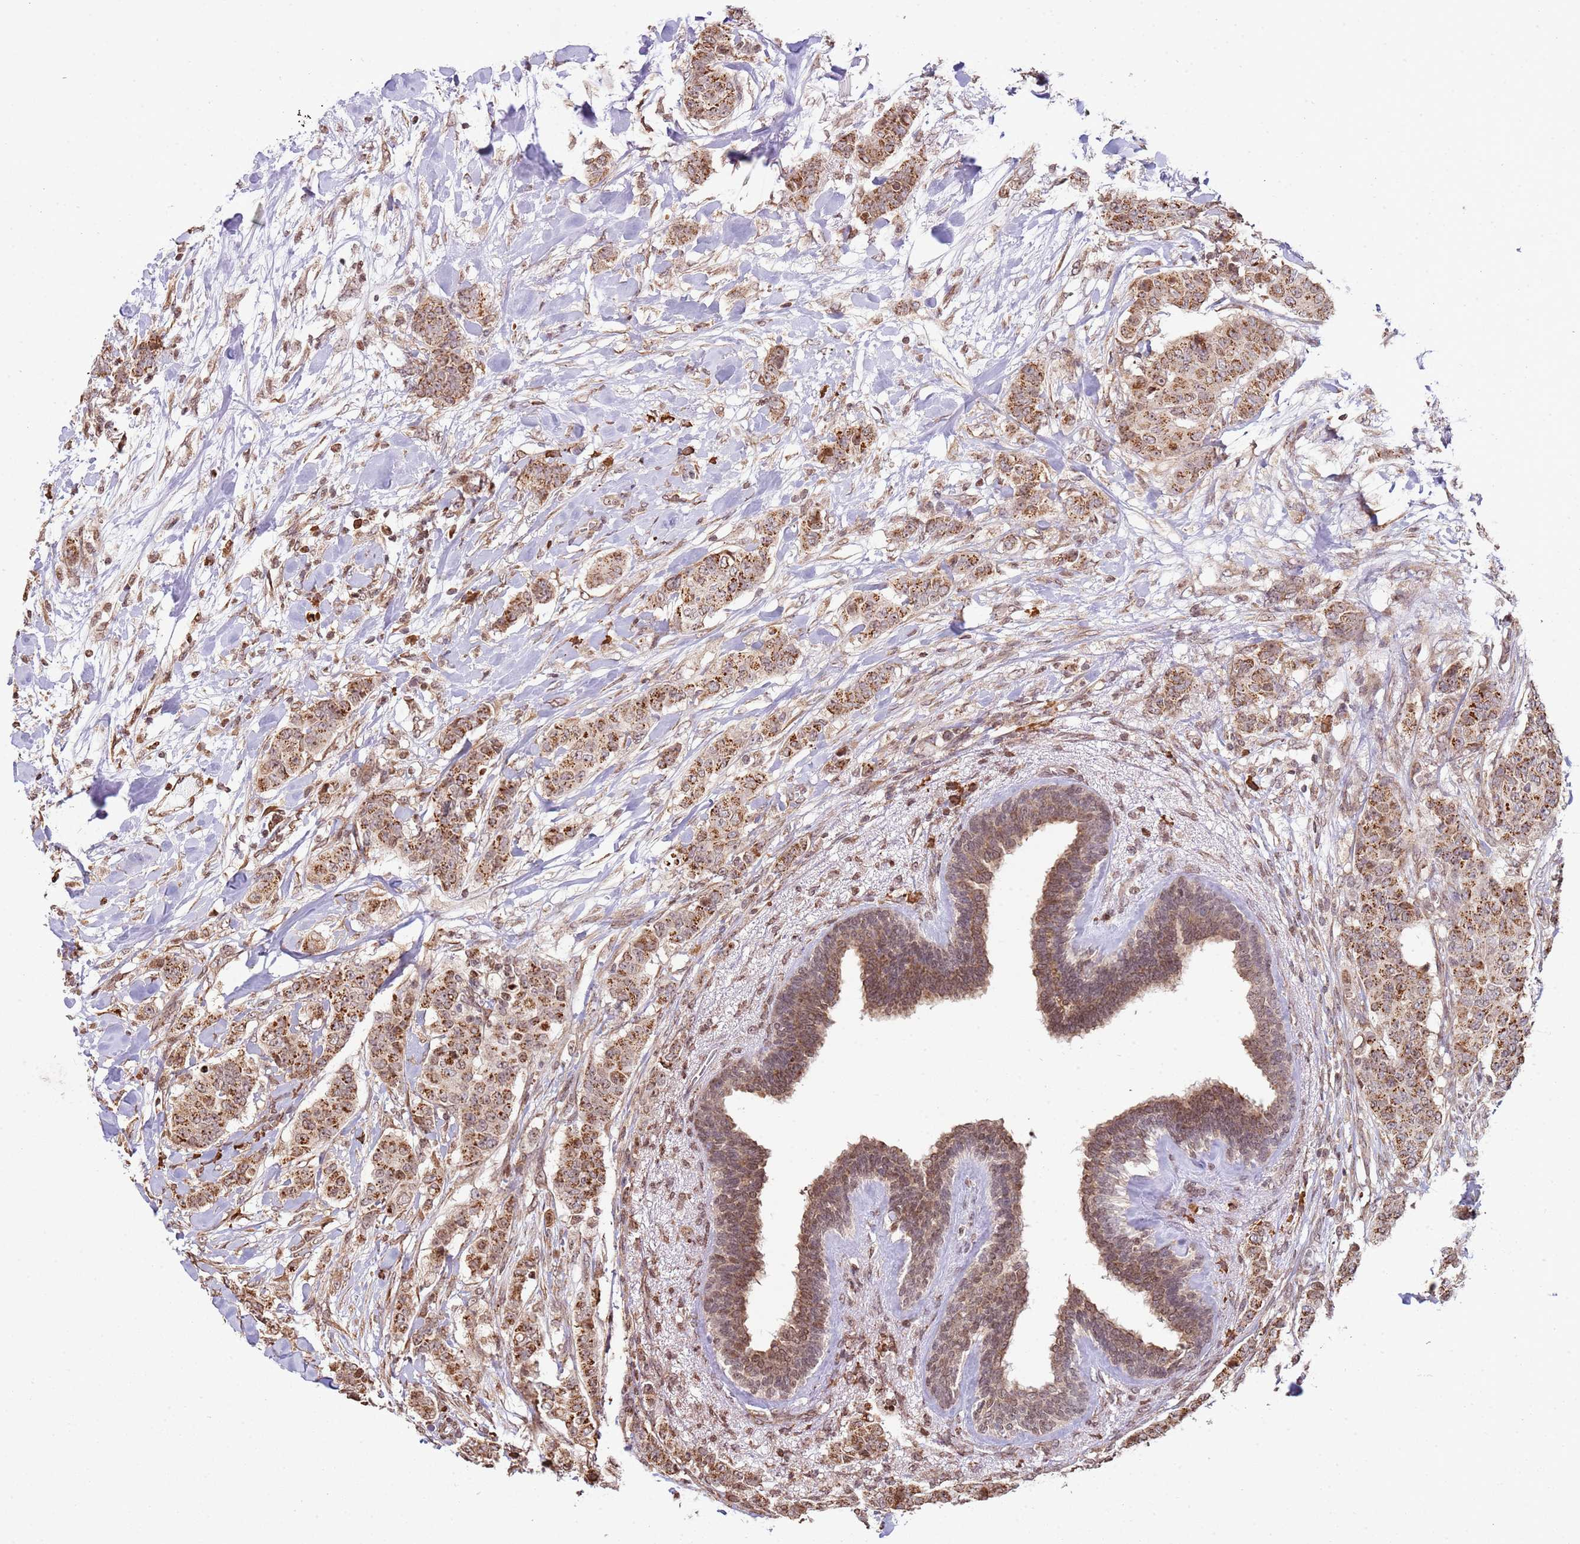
{"staining": {"intensity": "strong", "quantity": ">75%", "location": "cytoplasmic/membranous"}, "tissue": "breast cancer", "cell_type": "Tumor cells", "image_type": "cancer", "snomed": [{"axis": "morphology", "description": "Duct carcinoma"}, {"axis": "topography", "description": "Breast"}], "caption": "Immunohistochemical staining of human breast cancer exhibits strong cytoplasmic/membranous protein expression in about >75% of tumor cells.", "gene": "SCAF1", "patient": {"sex": "female", "age": 40}}